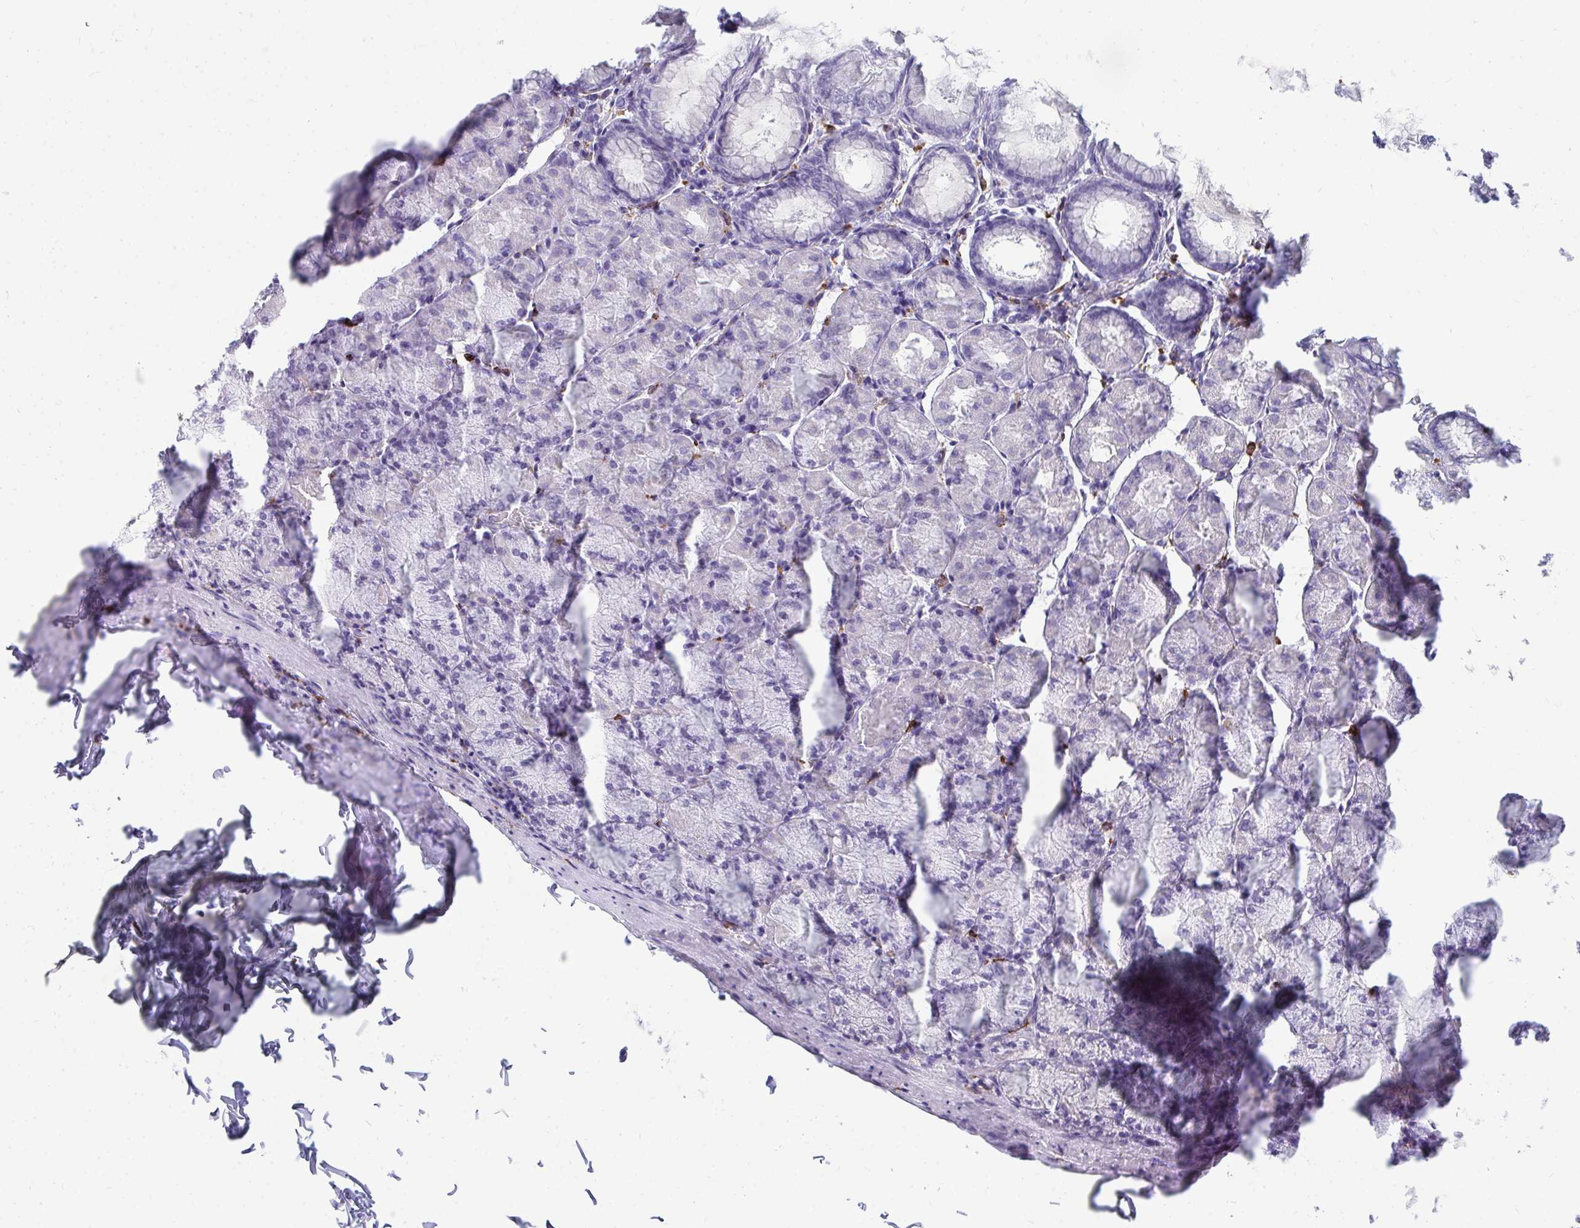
{"staining": {"intensity": "negative", "quantity": "none", "location": "none"}, "tissue": "stomach", "cell_type": "Glandular cells", "image_type": "normal", "snomed": [{"axis": "morphology", "description": "Normal tissue, NOS"}, {"axis": "topography", "description": "Stomach, upper"}], "caption": "High magnification brightfield microscopy of benign stomach stained with DAB (brown) and counterstained with hematoxylin (blue): glandular cells show no significant positivity. Brightfield microscopy of immunohistochemistry stained with DAB (brown) and hematoxylin (blue), captured at high magnification.", "gene": "CD163", "patient": {"sex": "female", "age": 56}}